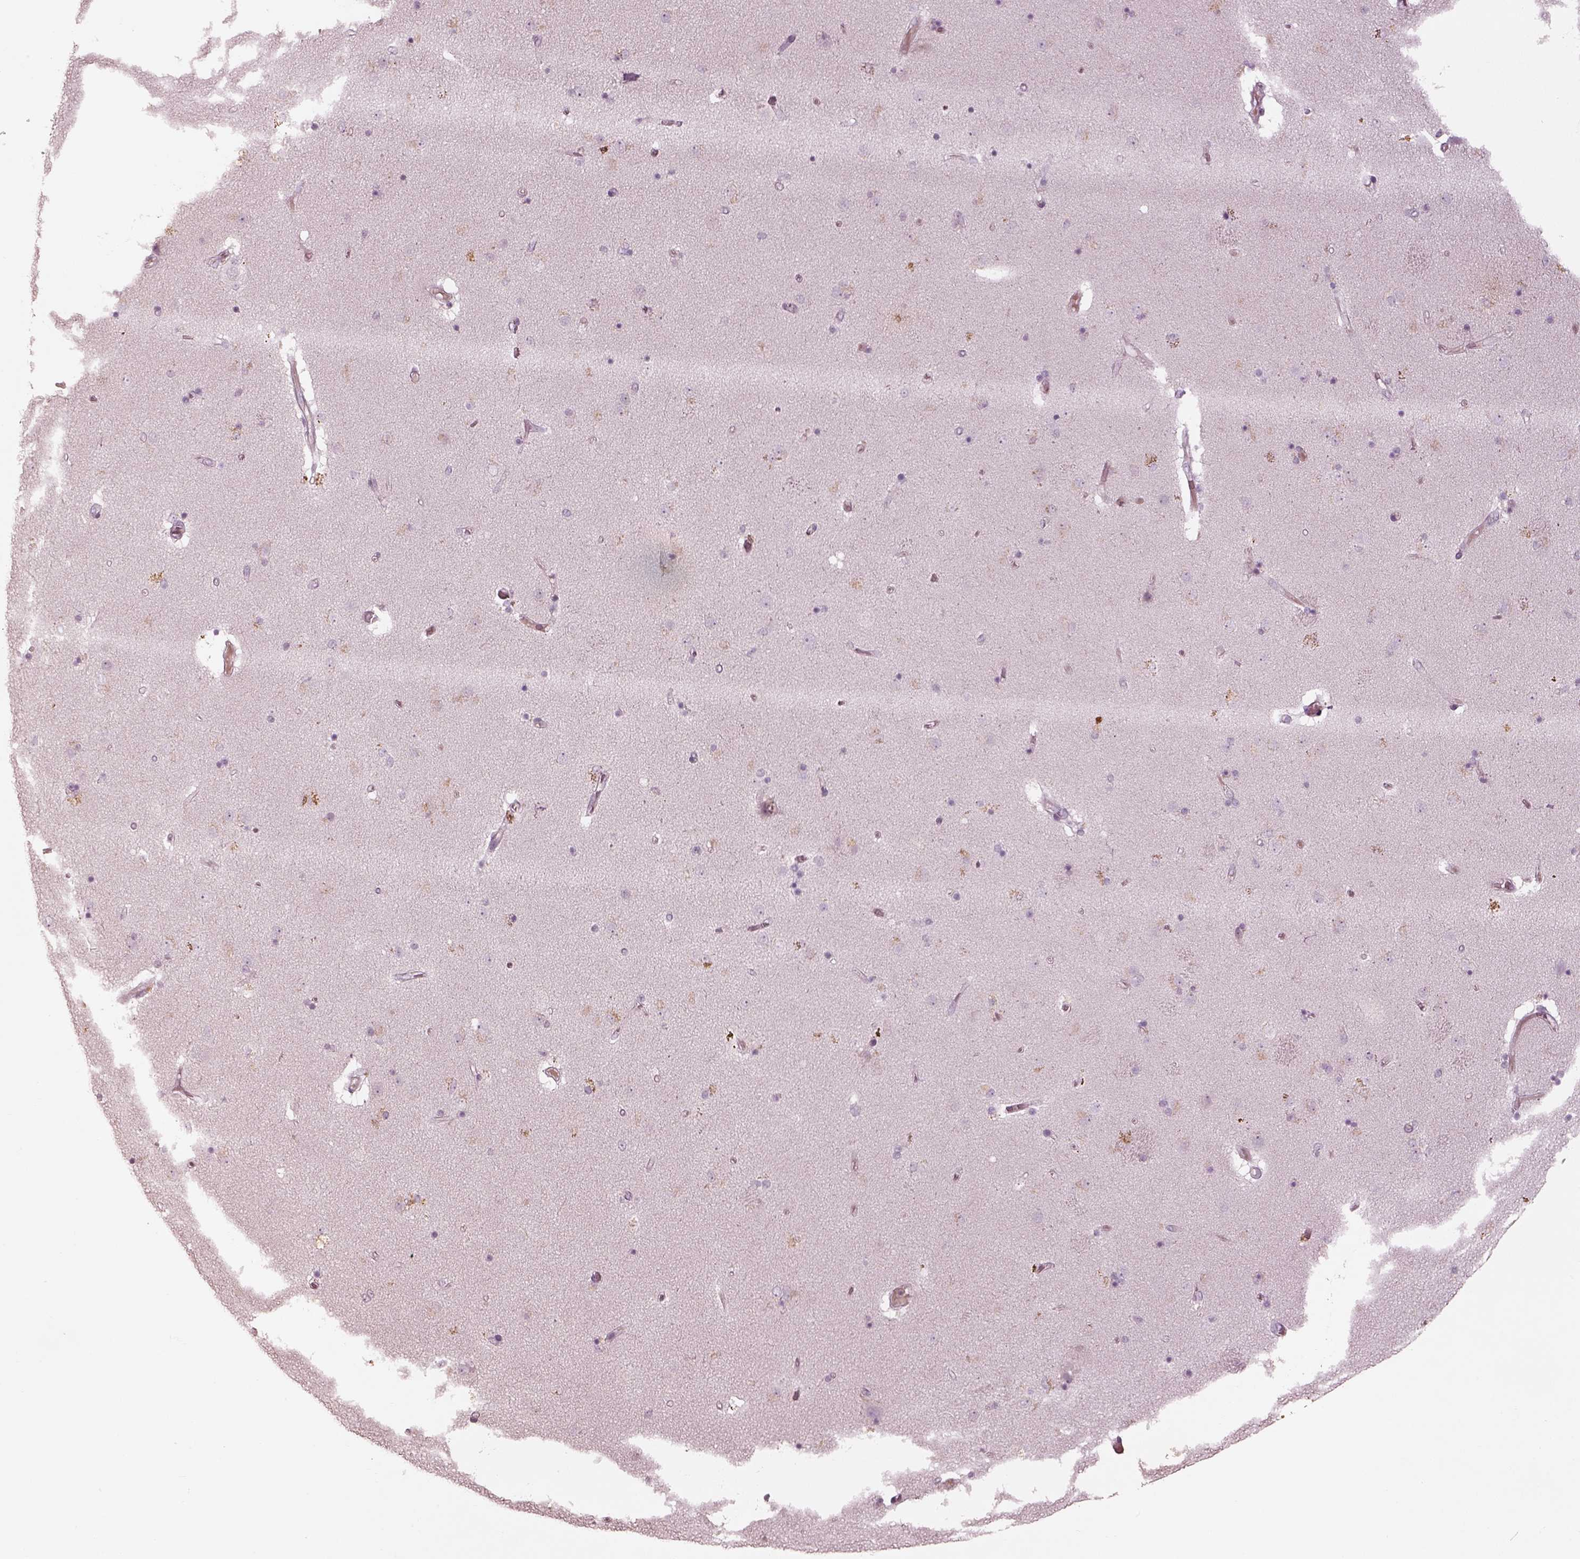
{"staining": {"intensity": "negative", "quantity": "none", "location": "none"}, "tissue": "caudate", "cell_type": "Glial cells", "image_type": "normal", "snomed": [{"axis": "morphology", "description": "Normal tissue, NOS"}, {"axis": "topography", "description": "Lateral ventricle wall"}], "caption": "Immunohistochemical staining of normal caudate demonstrates no significant expression in glial cells.", "gene": "SPATA6L", "patient": {"sex": "female", "age": 71}}